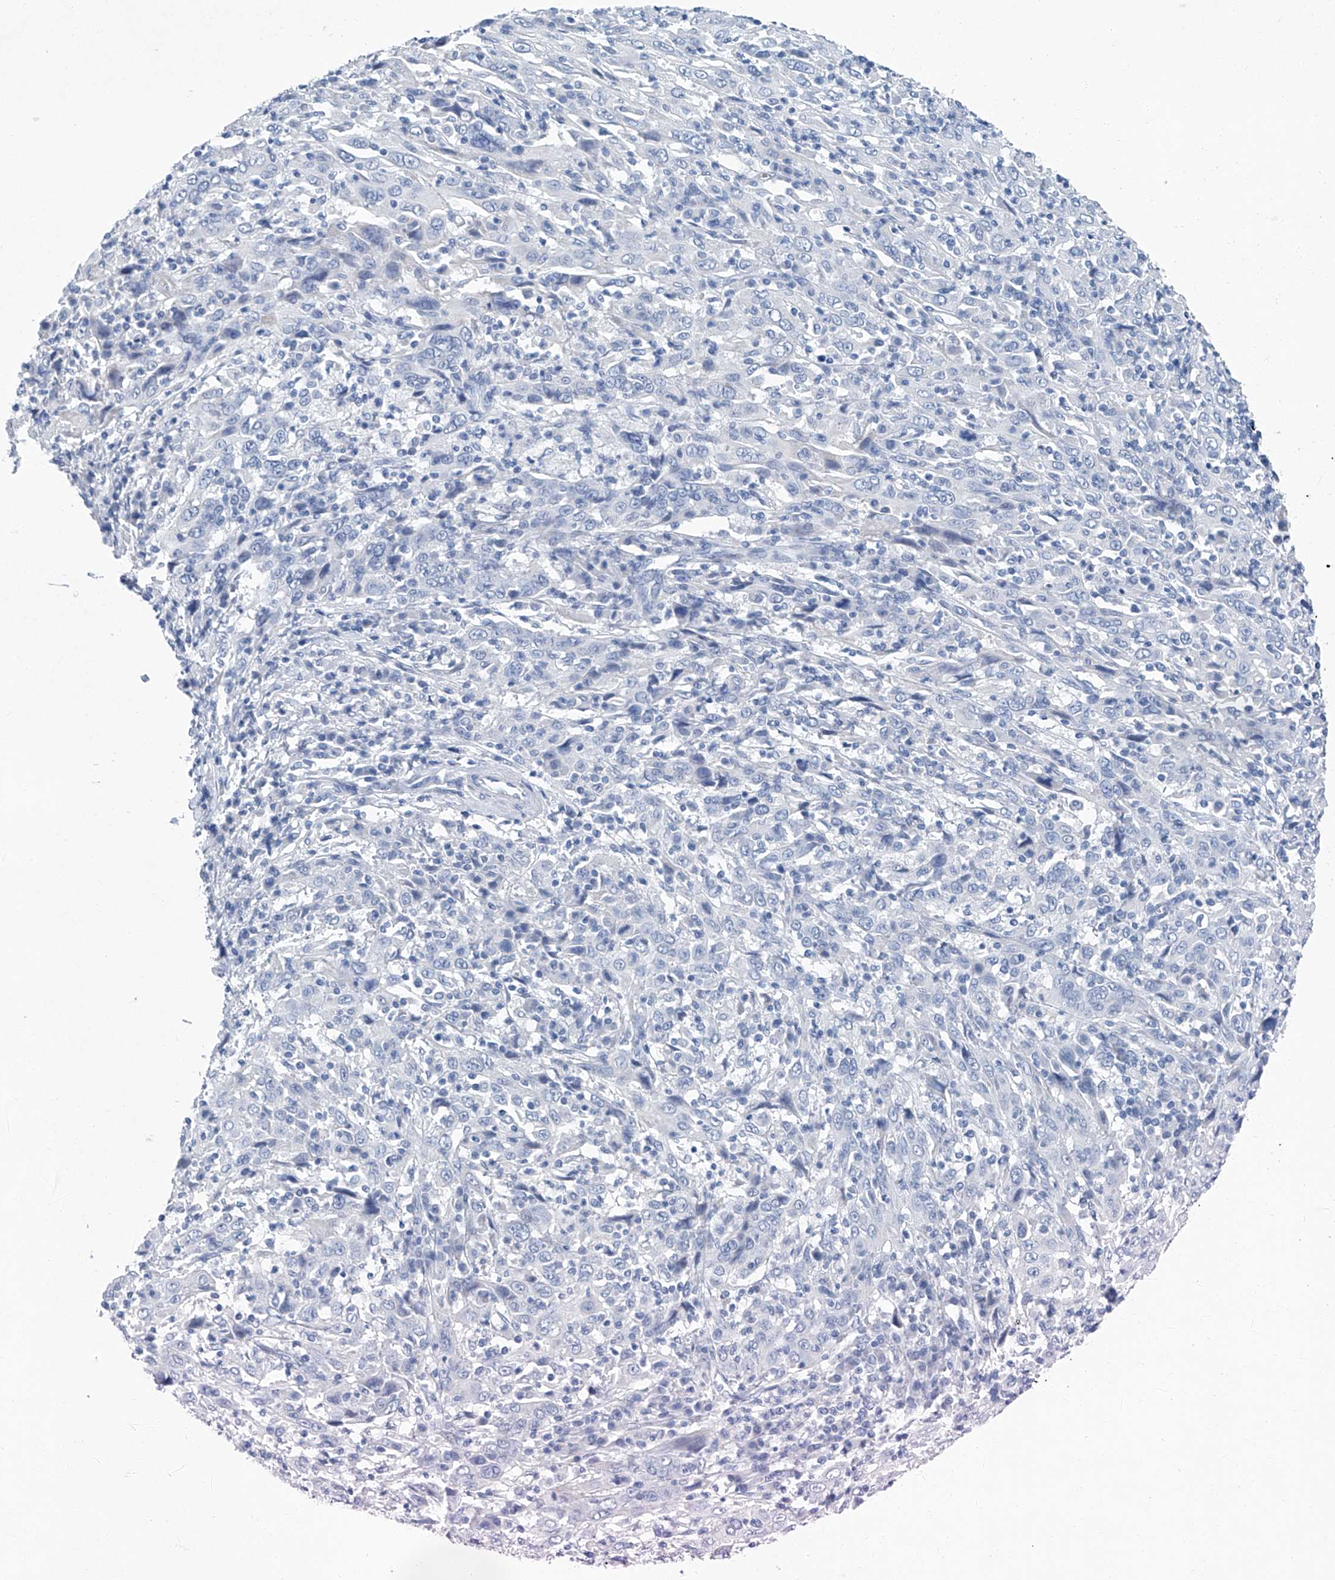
{"staining": {"intensity": "negative", "quantity": "none", "location": "none"}, "tissue": "cervical cancer", "cell_type": "Tumor cells", "image_type": "cancer", "snomed": [{"axis": "morphology", "description": "Squamous cell carcinoma, NOS"}, {"axis": "topography", "description": "Cervix"}], "caption": "High magnification brightfield microscopy of cervical cancer stained with DAB (brown) and counterstained with hematoxylin (blue): tumor cells show no significant positivity.", "gene": "CYP2A7", "patient": {"sex": "female", "age": 46}}